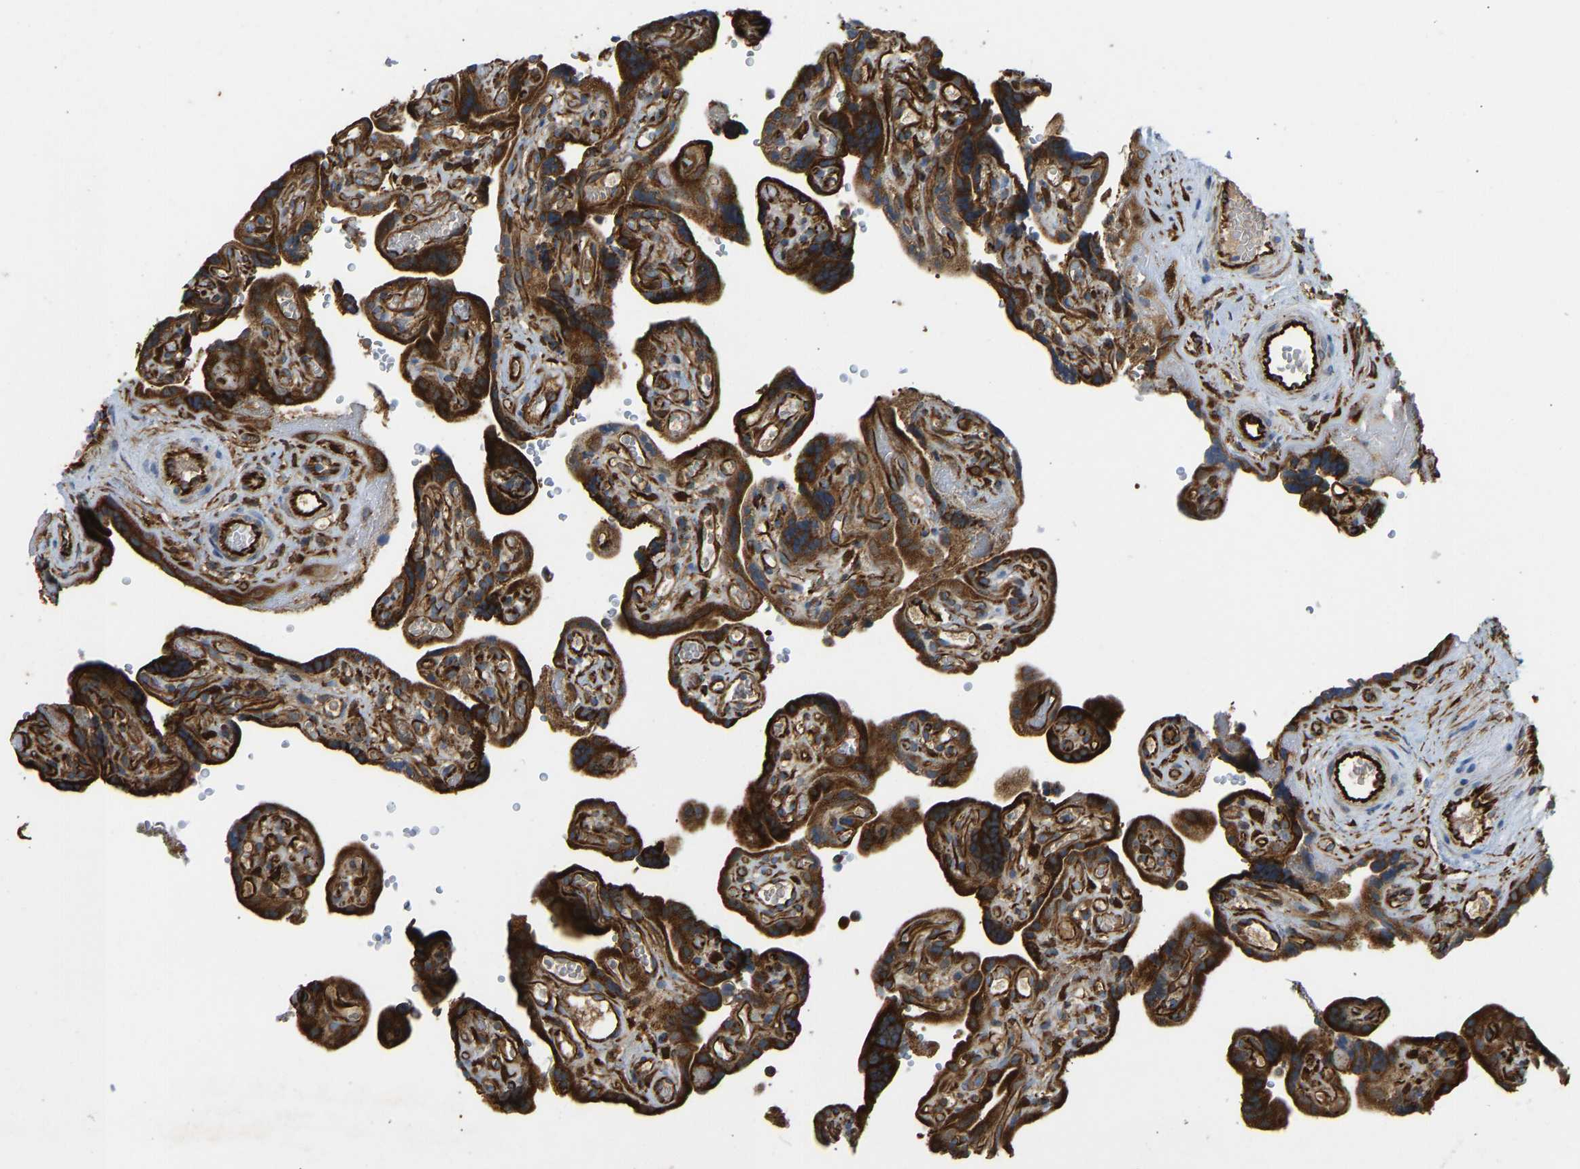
{"staining": {"intensity": "strong", "quantity": ">75%", "location": "cytoplasmic/membranous"}, "tissue": "placenta", "cell_type": "Decidual cells", "image_type": "normal", "snomed": [{"axis": "morphology", "description": "Normal tissue, NOS"}, {"axis": "topography", "description": "Placenta"}], "caption": "IHC (DAB) staining of benign placenta demonstrates strong cytoplasmic/membranous protein expression in approximately >75% of decidual cells. The protein is shown in brown color, while the nuclei are stained blue.", "gene": "BEX3", "patient": {"sex": "female", "age": 30}}